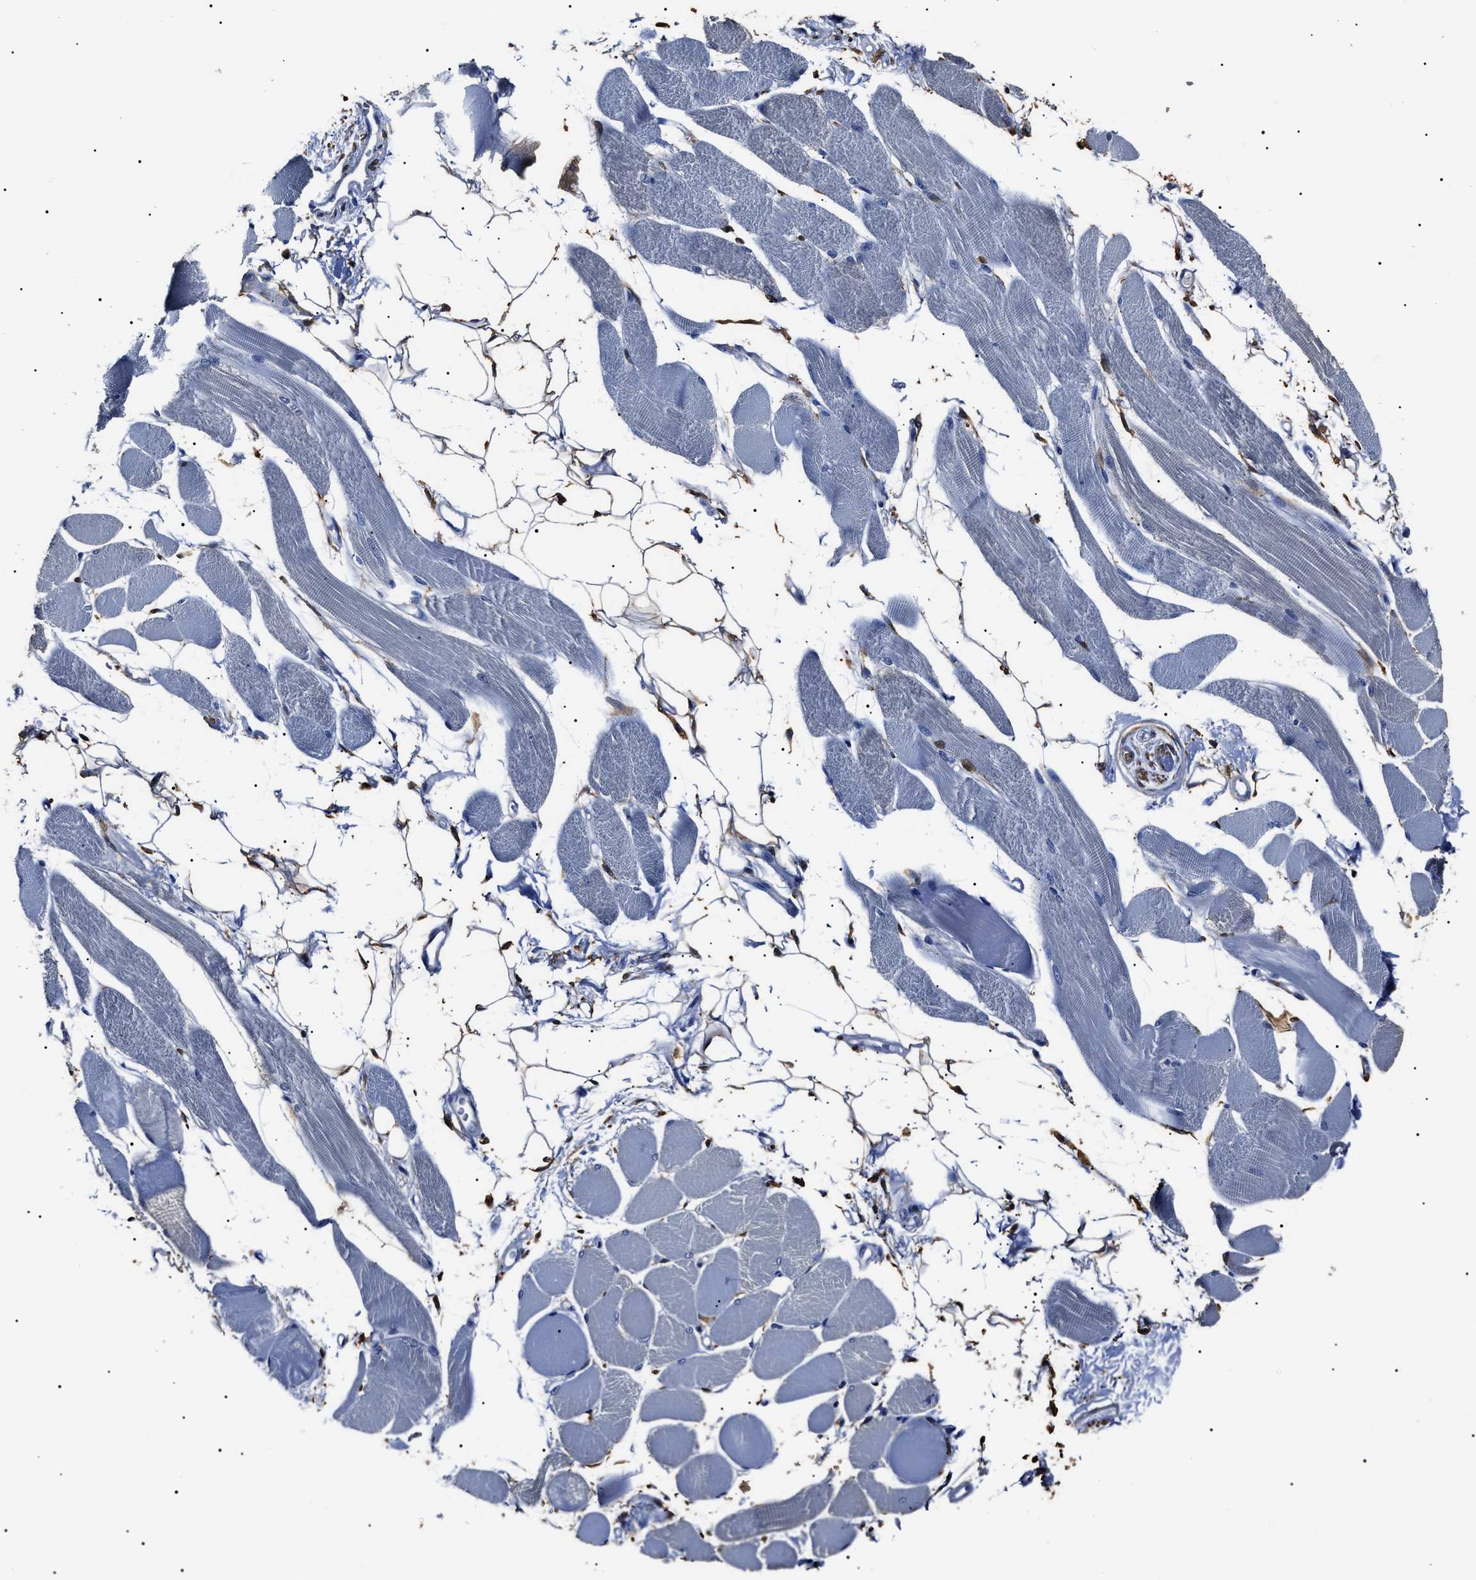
{"staining": {"intensity": "negative", "quantity": "none", "location": "none"}, "tissue": "skeletal muscle", "cell_type": "Myocytes", "image_type": "normal", "snomed": [{"axis": "morphology", "description": "Normal tissue, NOS"}, {"axis": "topography", "description": "Skeletal muscle"}, {"axis": "topography", "description": "Peripheral nerve tissue"}], "caption": "Immunohistochemistry of normal human skeletal muscle shows no expression in myocytes. The staining is performed using DAB (3,3'-diaminobenzidine) brown chromogen with nuclei counter-stained in using hematoxylin.", "gene": "ALDH1A1", "patient": {"sex": "female", "age": 84}}